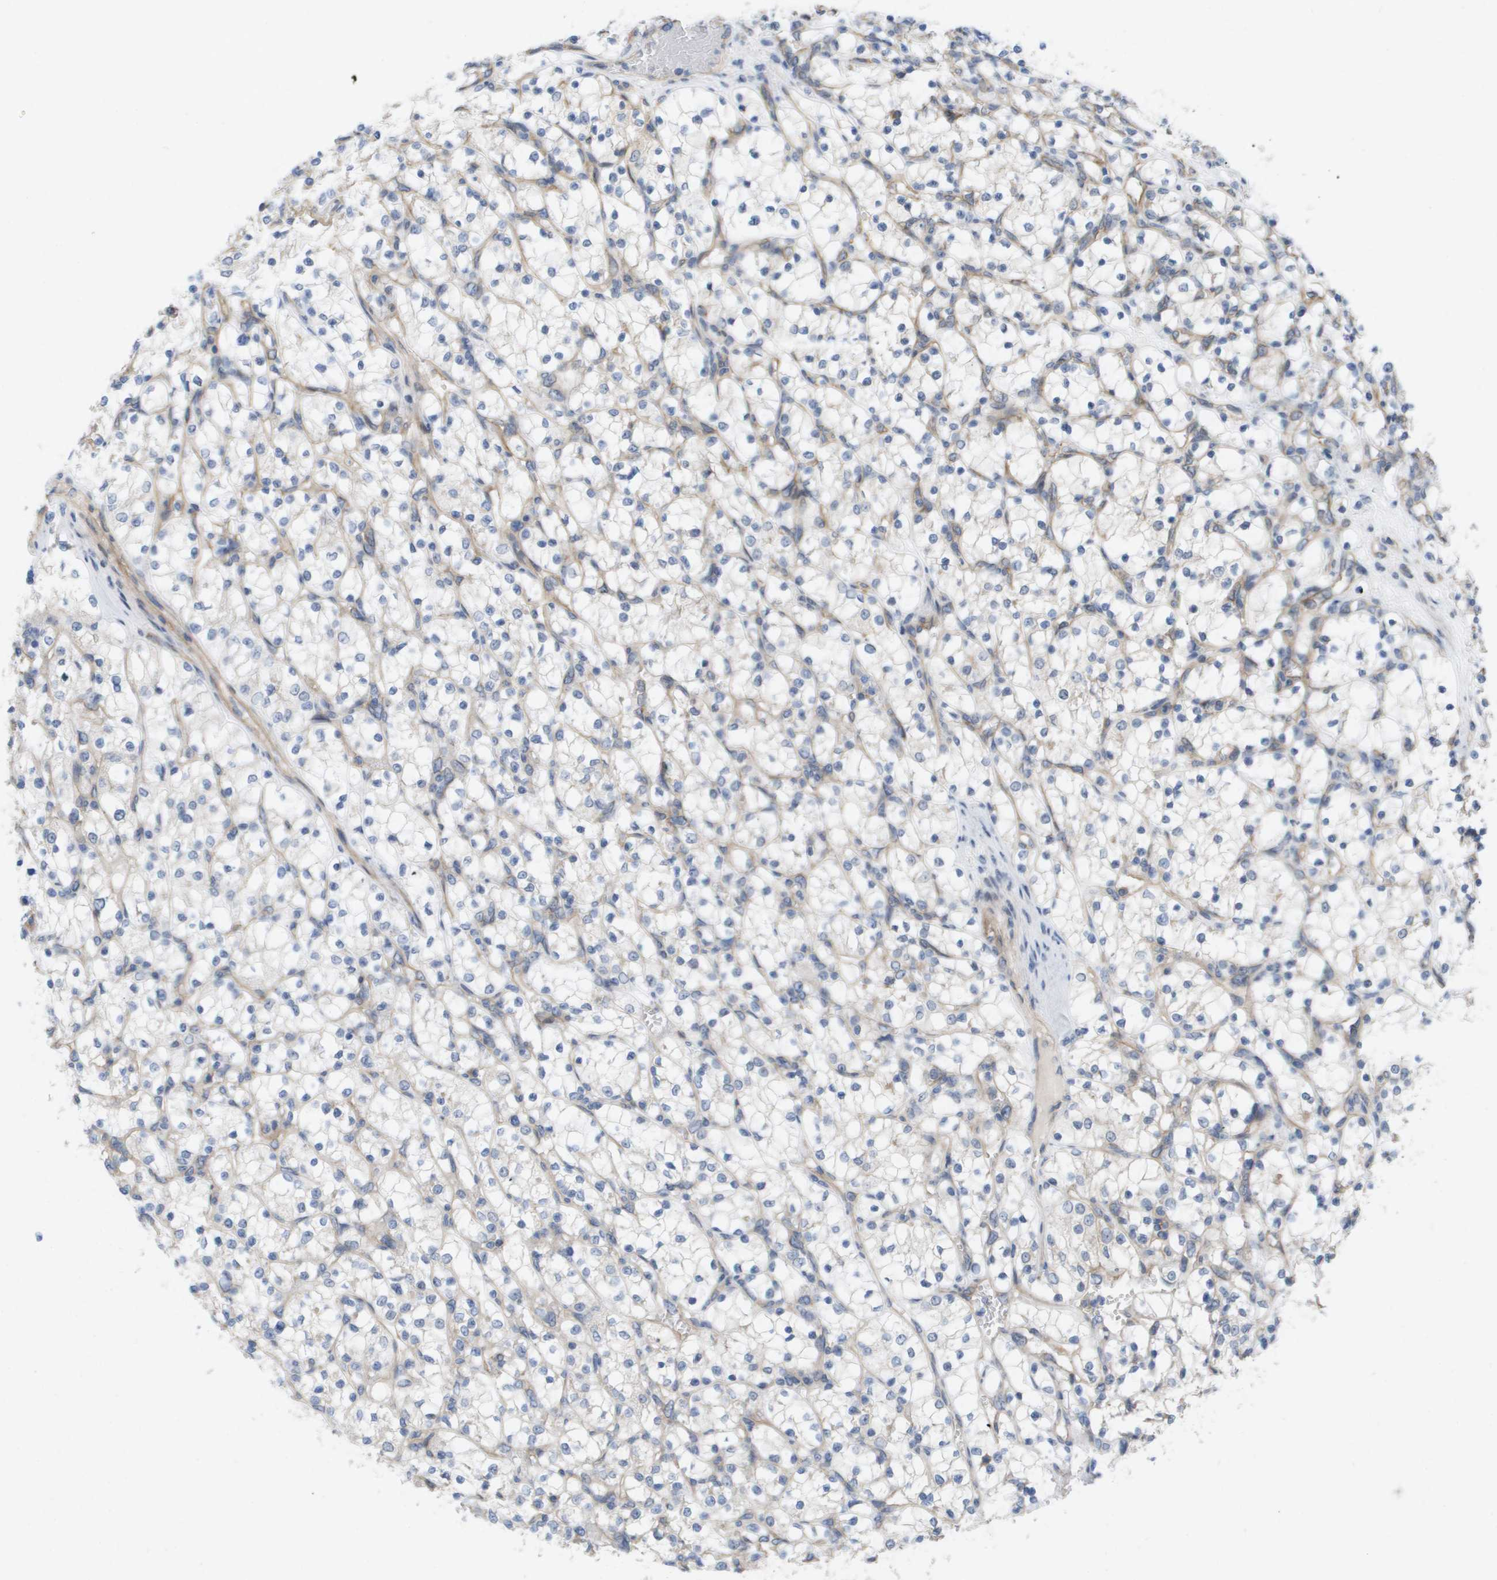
{"staining": {"intensity": "negative", "quantity": "none", "location": "none"}, "tissue": "renal cancer", "cell_type": "Tumor cells", "image_type": "cancer", "snomed": [{"axis": "morphology", "description": "Adenocarcinoma, NOS"}, {"axis": "topography", "description": "Kidney"}], "caption": "Protein analysis of renal adenocarcinoma exhibits no significant positivity in tumor cells.", "gene": "MTARC2", "patient": {"sex": "female", "age": 69}}